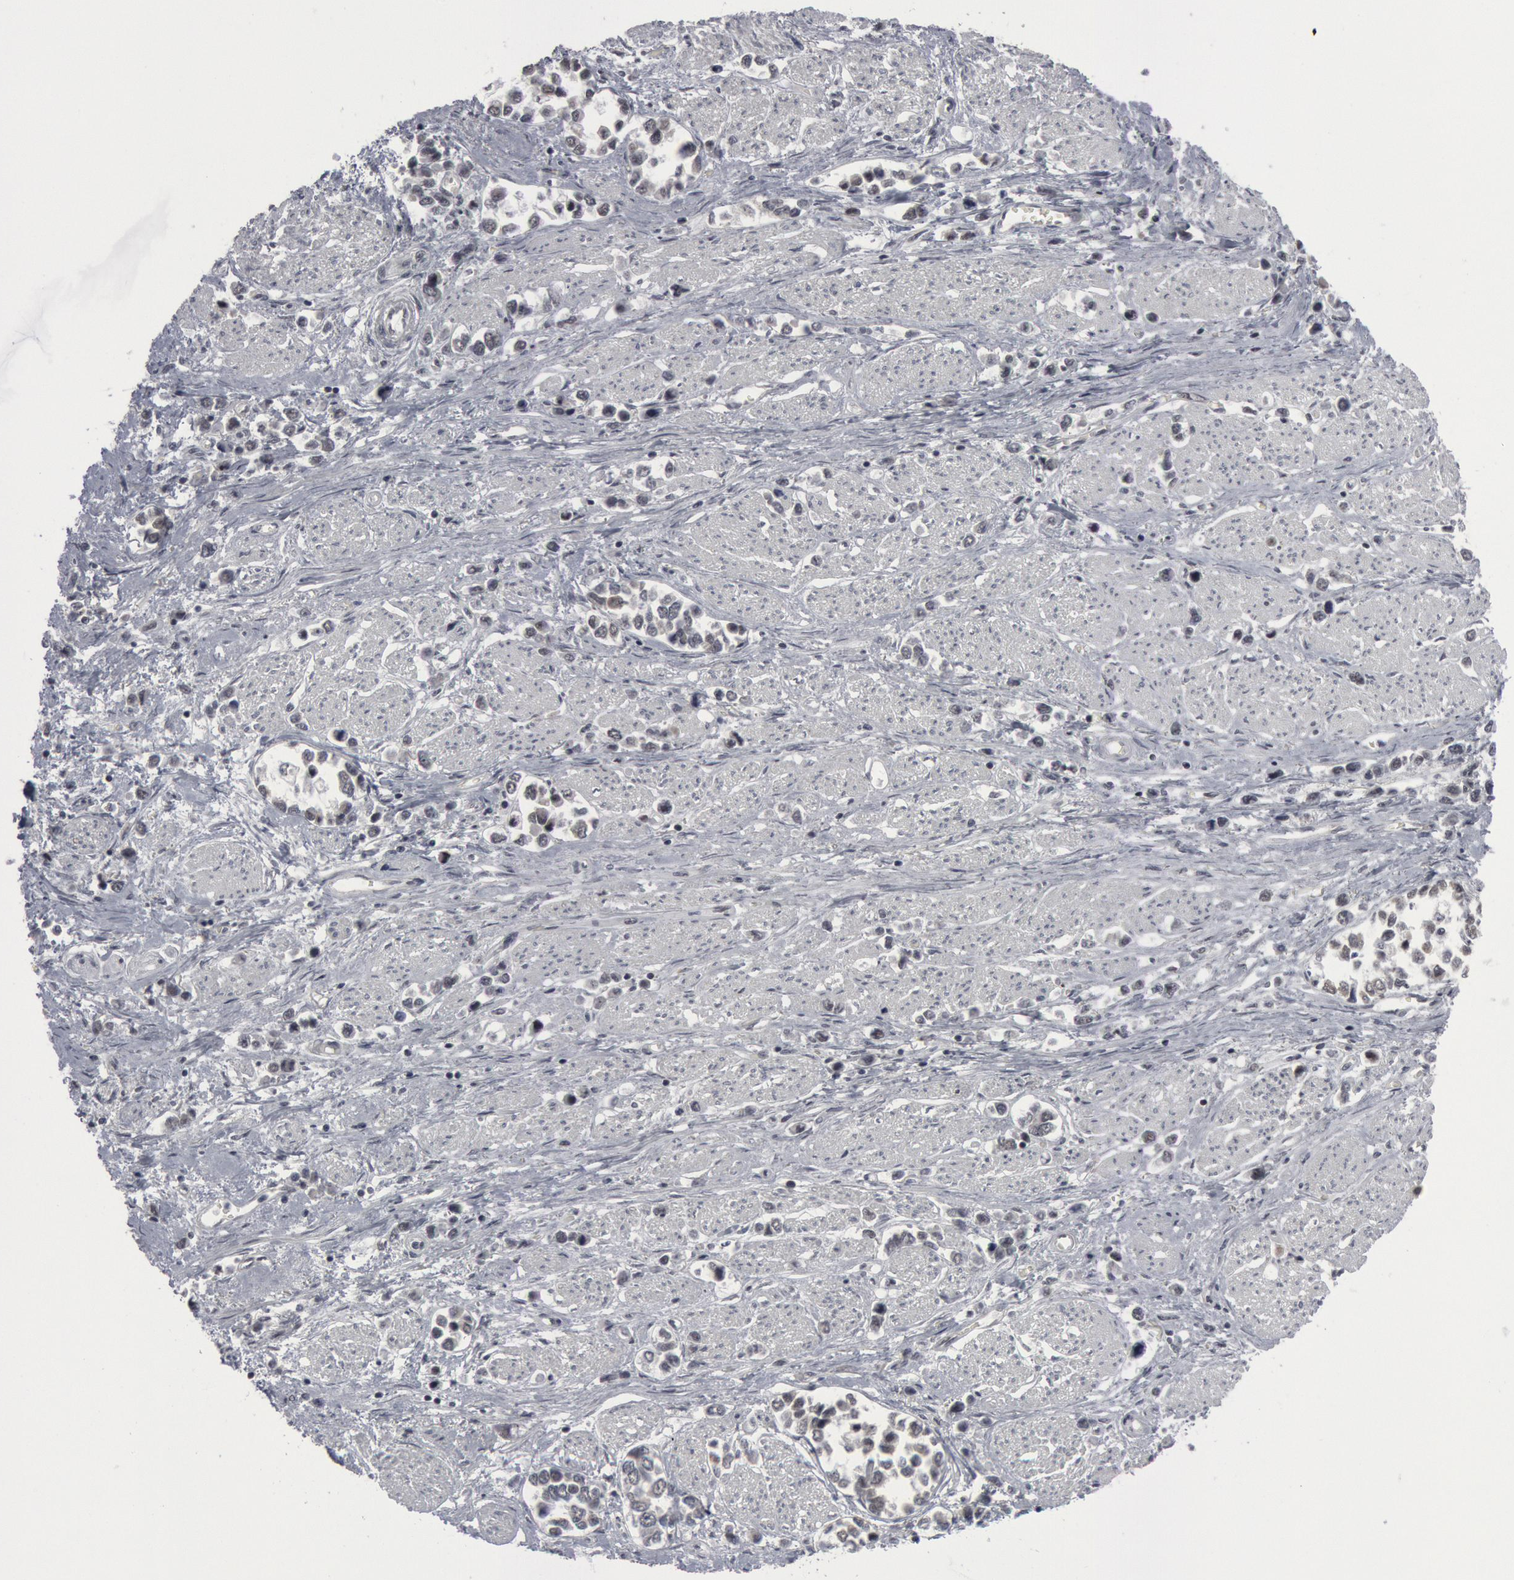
{"staining": {"intensity": "weak", "quantity": "25%-75%", "location": "cytoplasmic/membranous"}, "tissue": "stomach cancer", "cell_type": "Tumor cells", "image_type": "cancer", "snomed": [{"axis": "morphology", "description": "Adenocarcinoma, NOS"}, {"axis": "topography", "description": "Stomach, upper"}], "caption": "Tumor cells show low levels of weak cytoplasmic/membranous positivity in approximately 25%-75% of cells in stomach adenocarcinoma.", "gene": "CASP9", "patient": {"sex": "male", "age": 76}}